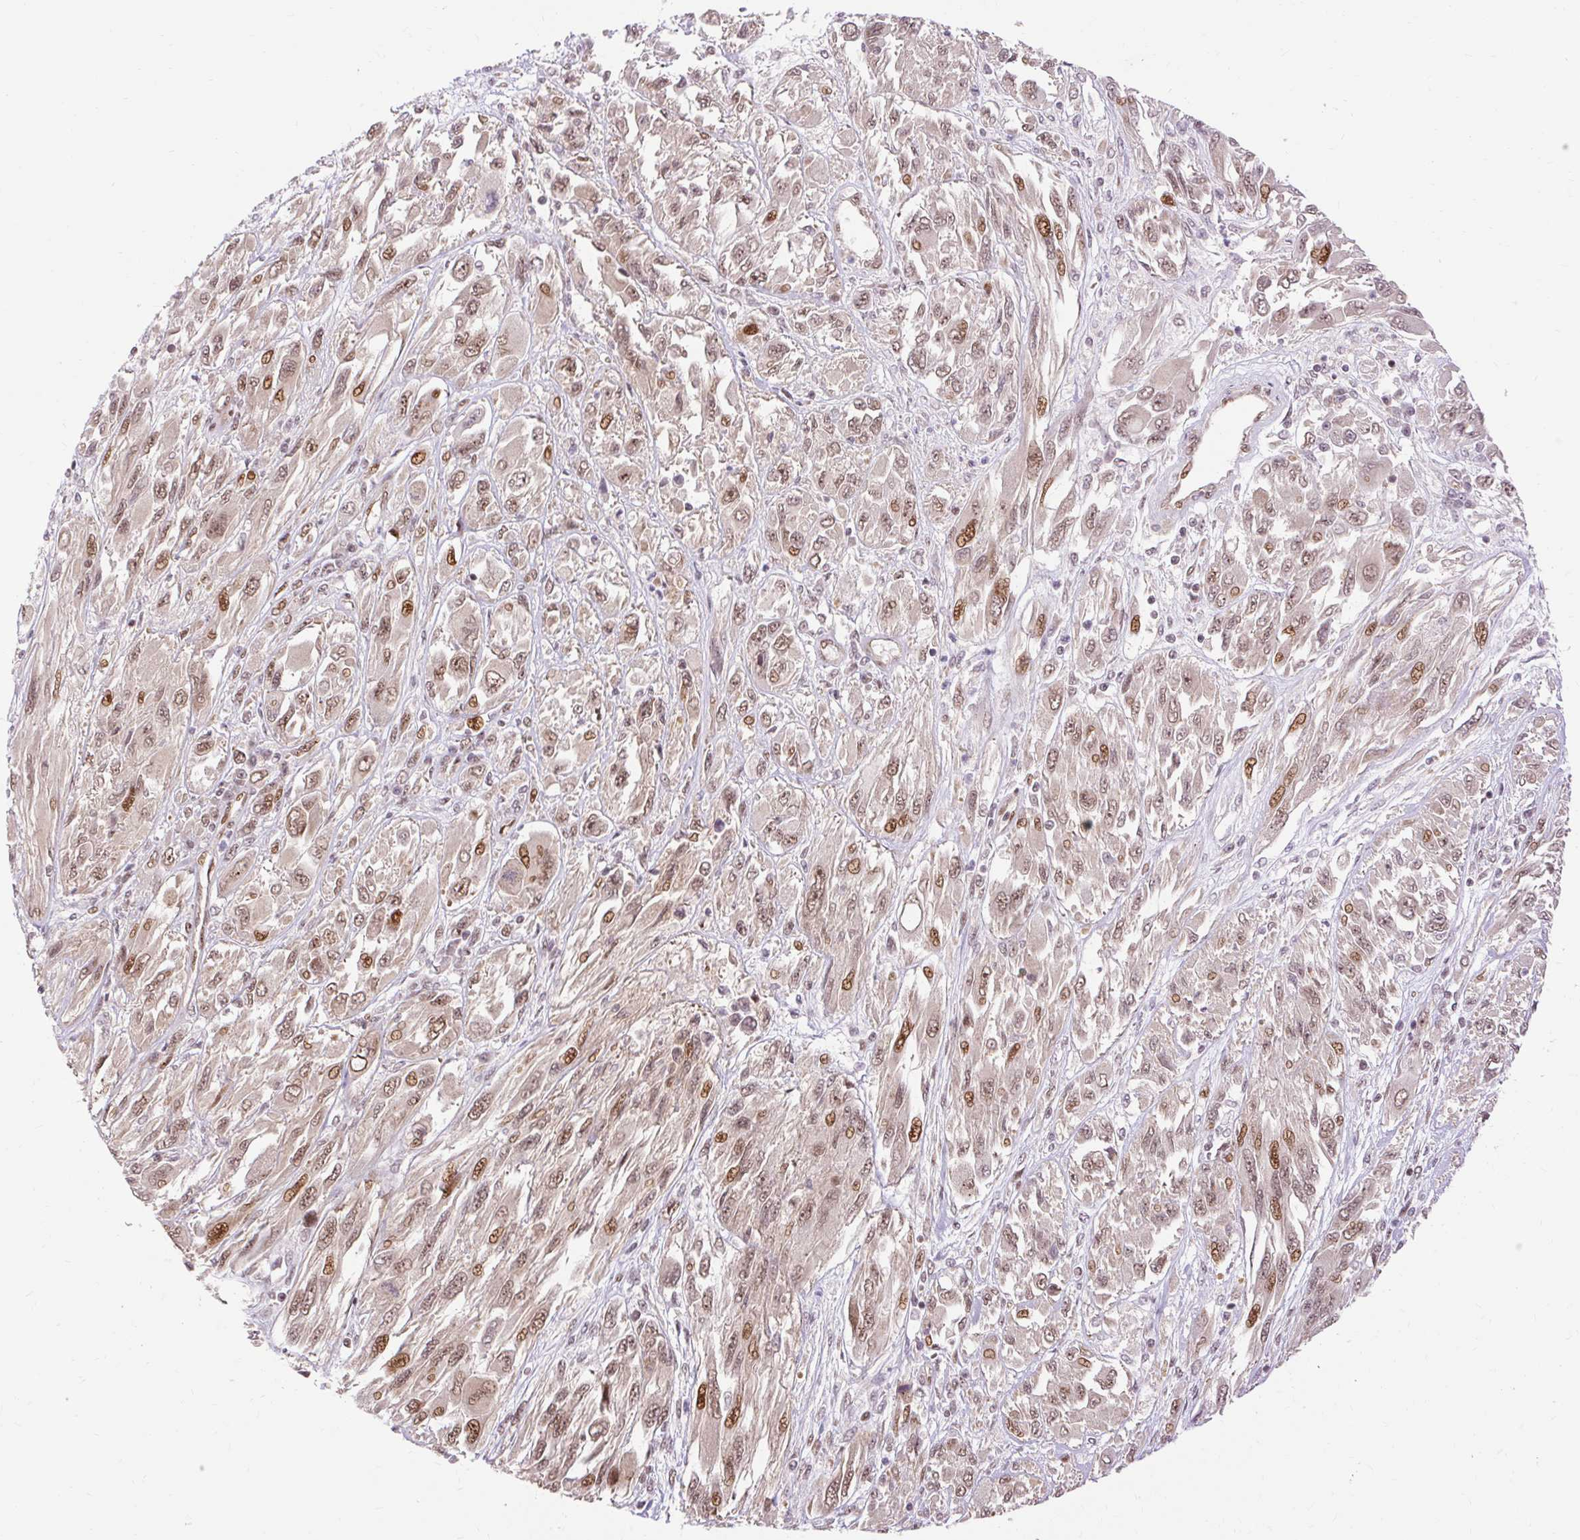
{"staining": {"intensity": "moderate", "quantity": ">75%", "location": "nuclear"}, "tissue": "melanoma", "cell_type": "Tumor cells", "image_type": "cancer", "snomed": [{"axis": "morphology", "description": "Malignant melanoma, NOS"}, {"axis": "topography", "description": "Skin"}], "caption": "IHC (DAB) staining of melanoma shows moderate nuclear protein positivity in approximately >75% of tumor cells. (DAB IHC, brown staining for protein, blue staining for nuclei).", "gene": "MECOM", "patient": {"sex": "female", "age": 91}}